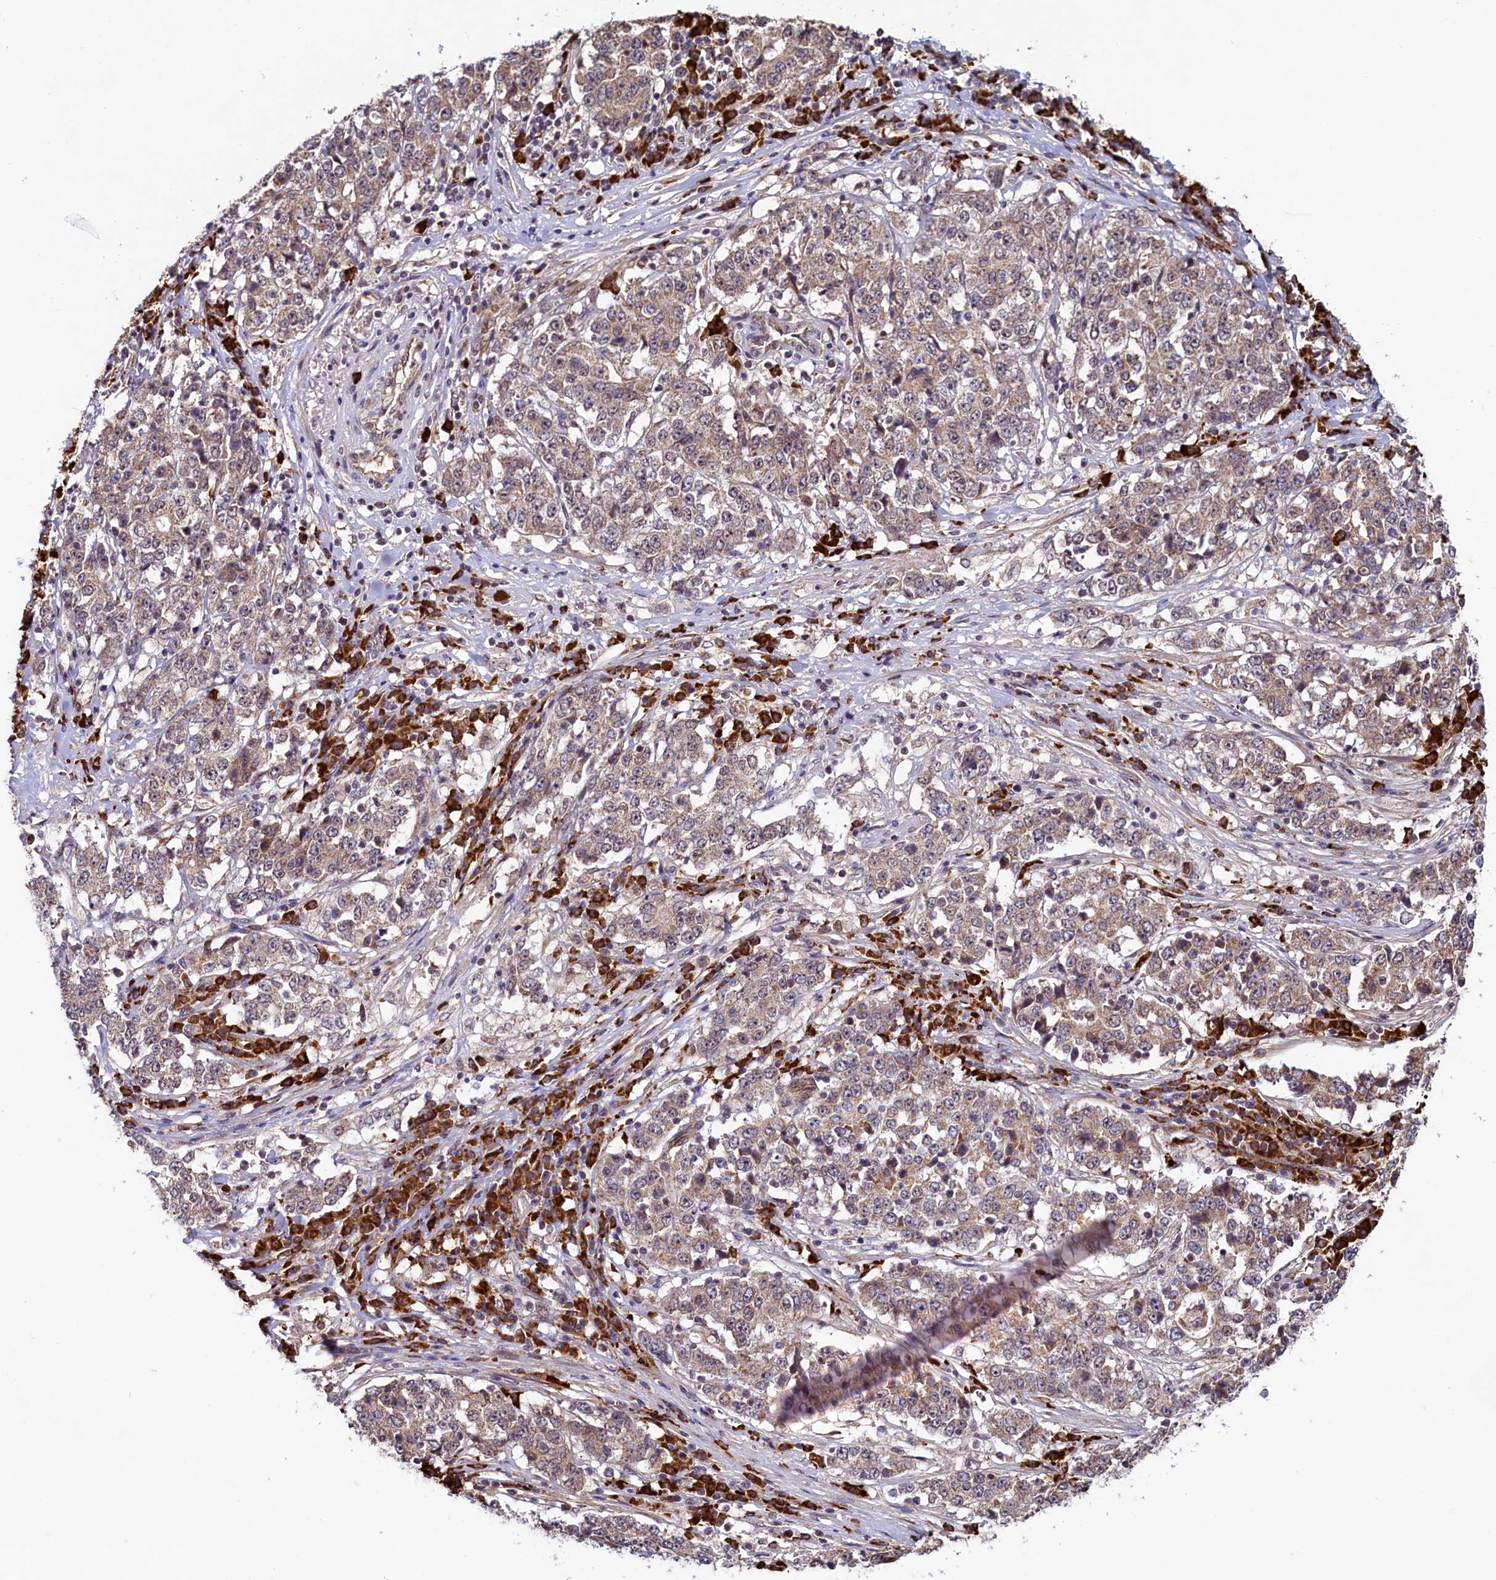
{"staining": {"intensity": "moderate", "quantity": ">75%", "location": "cytoplasmic/membranous"}, "tissue": "stomach cancer", "cell_type": "Tumor cells", "image_type": "cancer", "snomed": [{"axis": "morphology", "description": "Adenocarcinoma, NOS"}, {"axis": "topography", "description": "Stomach"}], "caption": "The histopathology image reveals immunohistochemical staining of stomach adenocarcinoma. There is moderate cytoplasmic/membranous expression is present in about >75% of tumor cells.", "gene": "RBFA", "patient": {"sex": "male", "age": 59}}